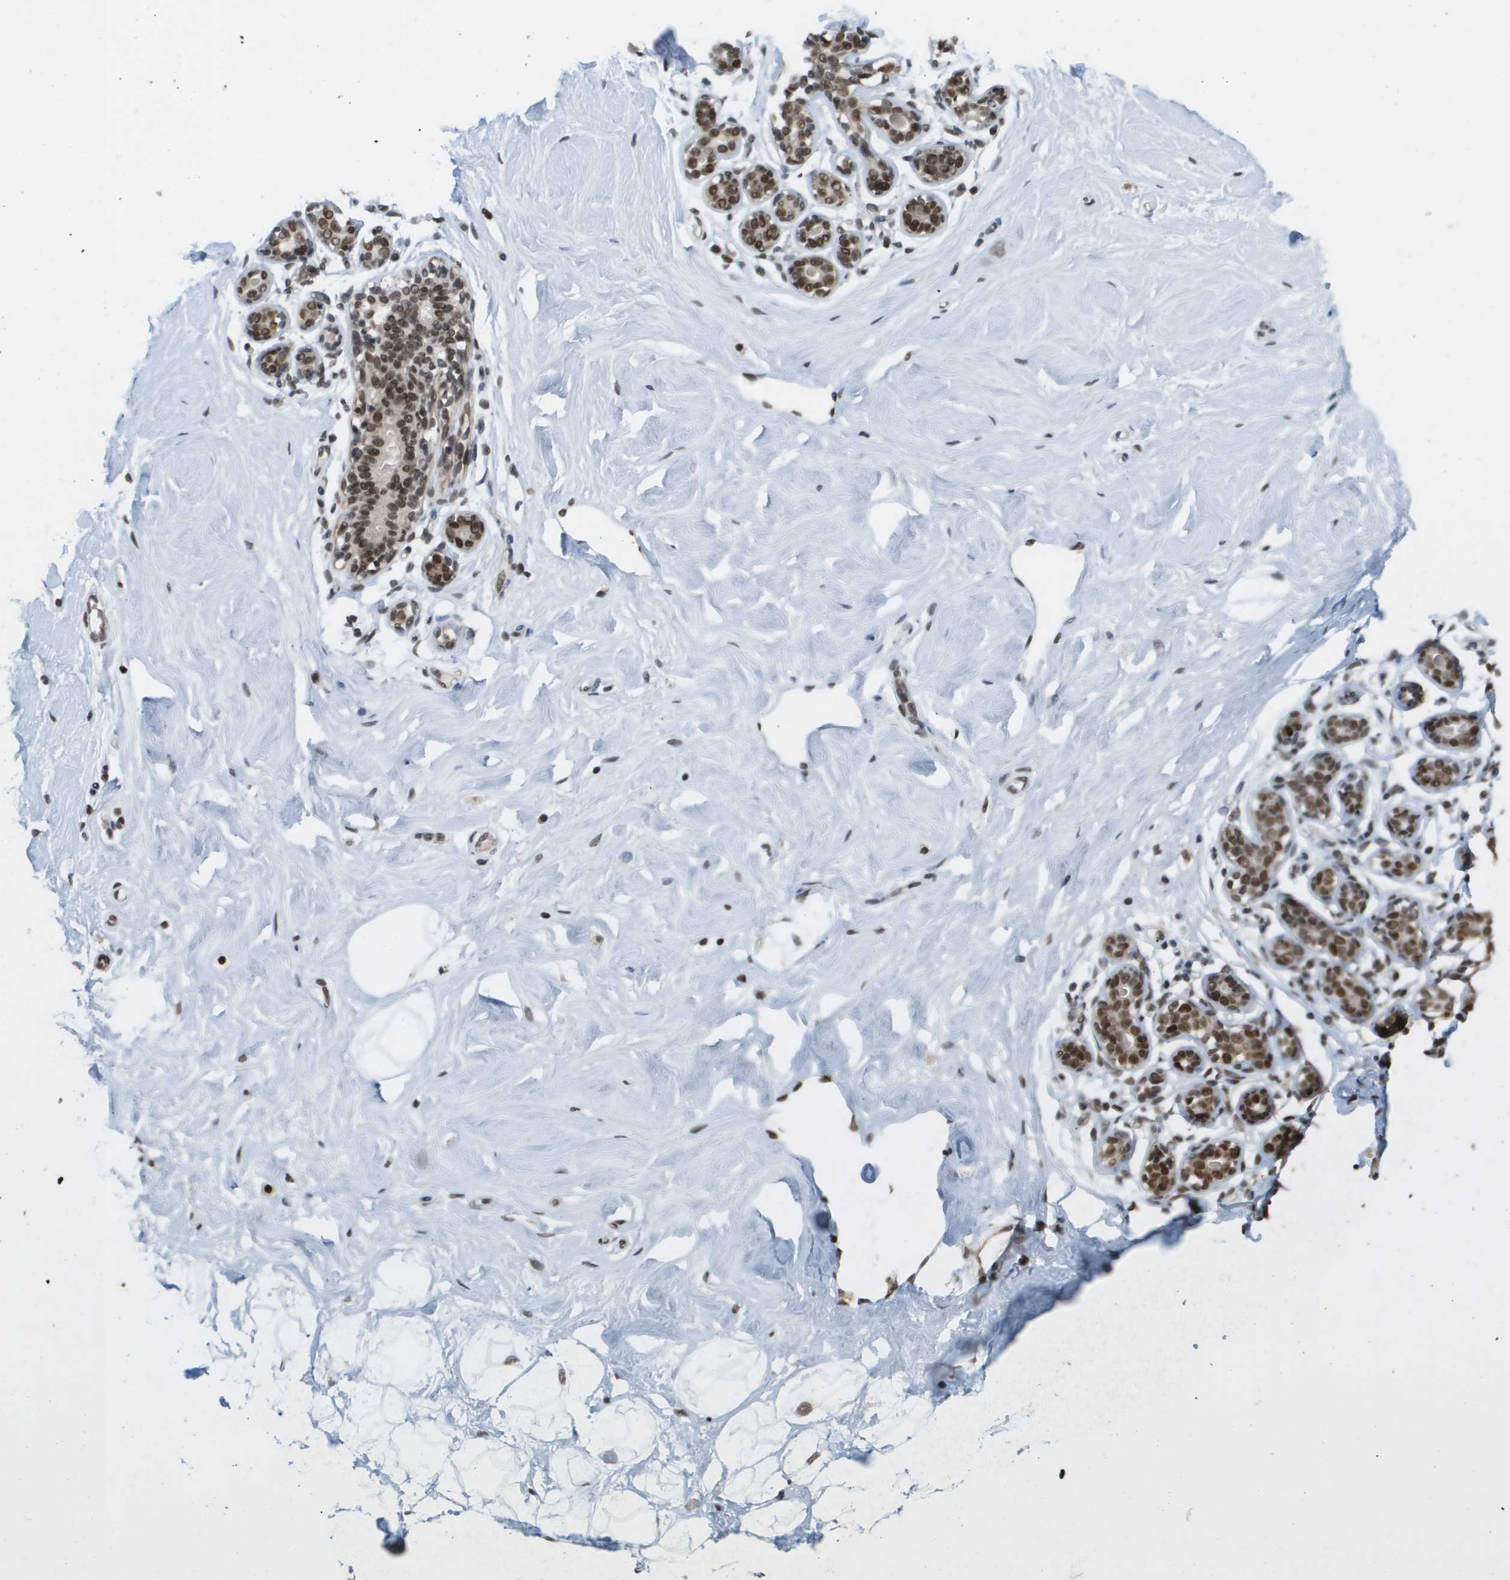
{"staining": {"intensity": "moderate", "quantity": ">75%", "location": "nuclear"}, "tissue": "breast", "cell_type": "Adipocytes", "image_type": "normal", "snomed": [{"axis": "morphology", "description": "Normal tissue, NOS"}, {"axis": "topography", "description": "Breast"}], "caption": "Normal breast exhibits moderate nuclear staining in about >75% of adipocytes, visualized by immunohistochemistry.", "gene": "CDT1", "patient": {"sex": "female", "age": 23}}